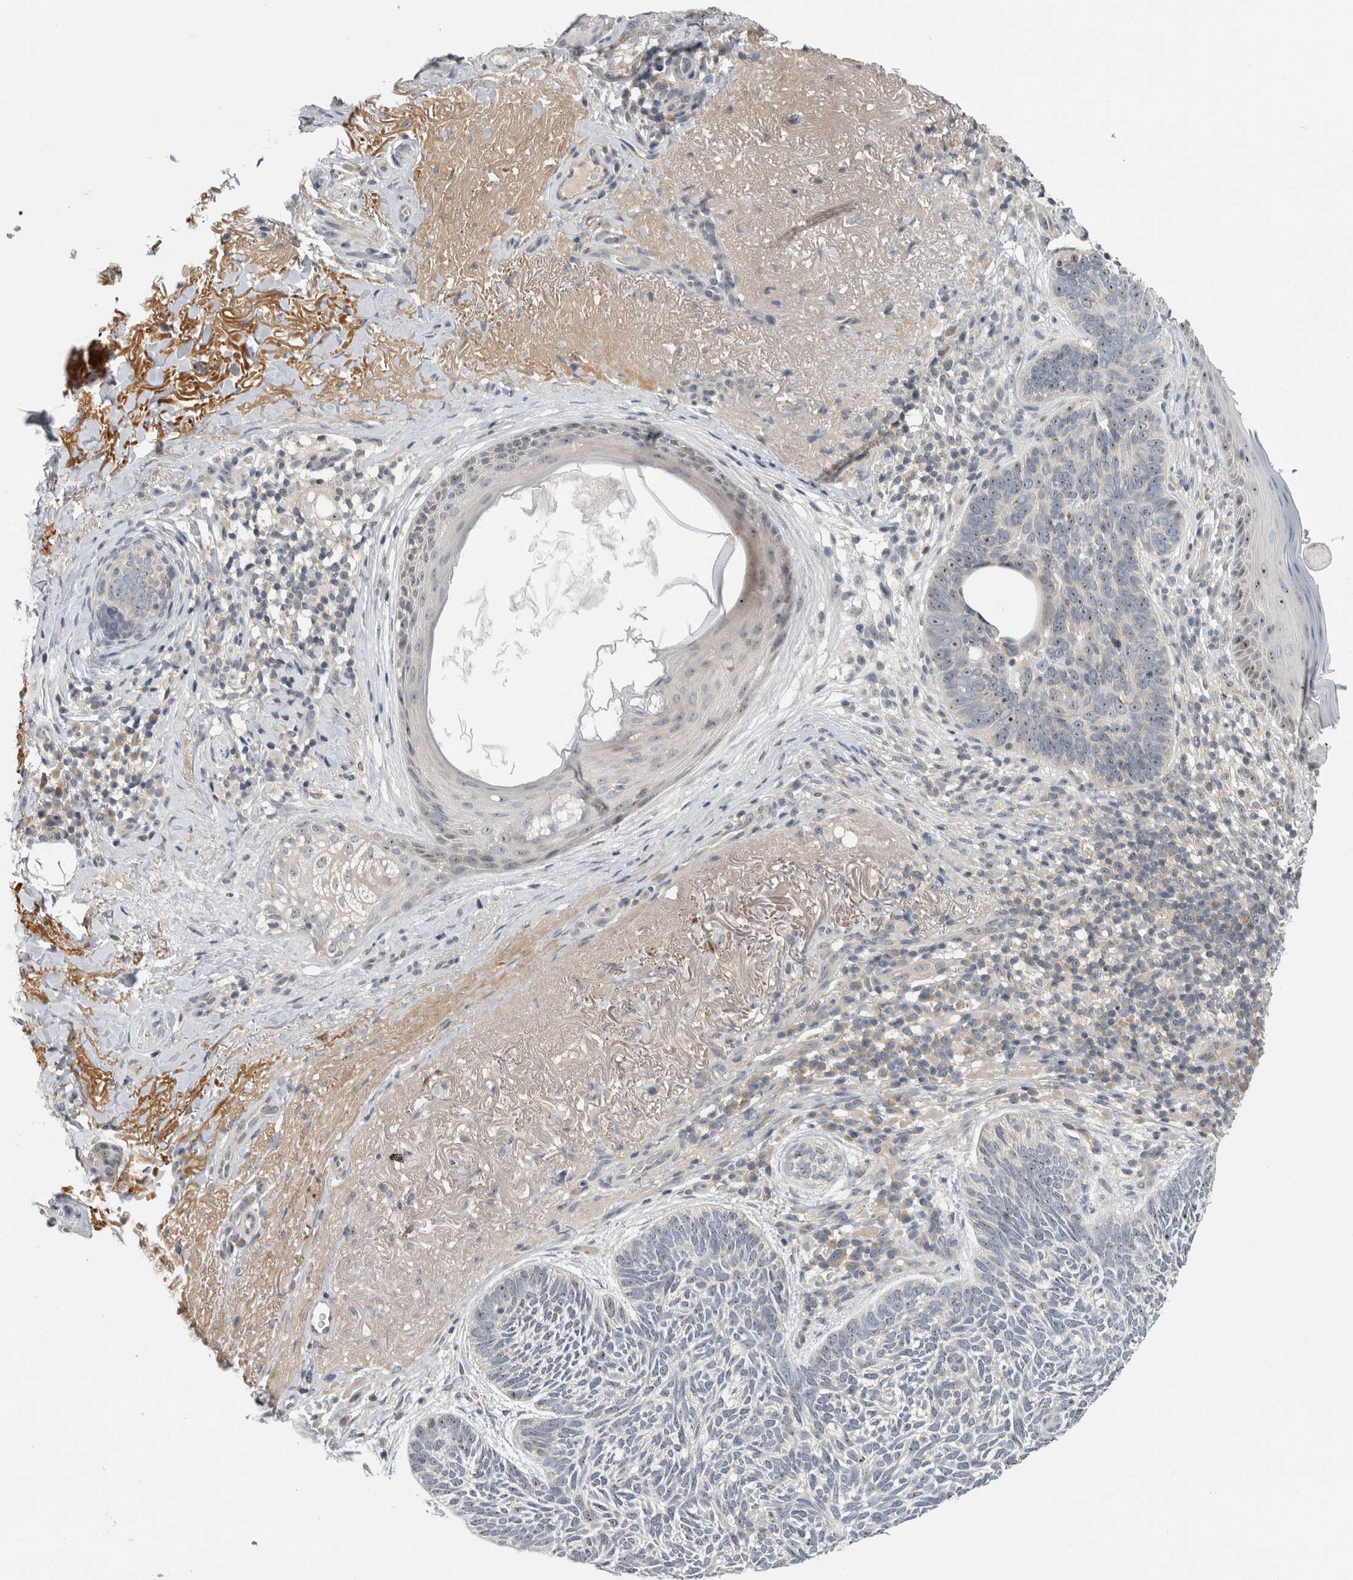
{"staining": {"intensity": "moderate", "quantity": "<25%", "location": "nuclear"}, "tissue": "skin cancer", "cell_type": "Tumor cells", "image_type": "cancer", "snomed": [{"axis": "morphology", "description": "Basal cell carcinoma"}, {"axis": "topography", "description": "Skin"}], "caption": "Skin basal cell carcinoma was stained to show a protein in brown. There is low levels of moderate nuclear expression in about <25% of tumor cells.", "gene": "RBM28", "patient": {"sex": "female", "age": 85}}